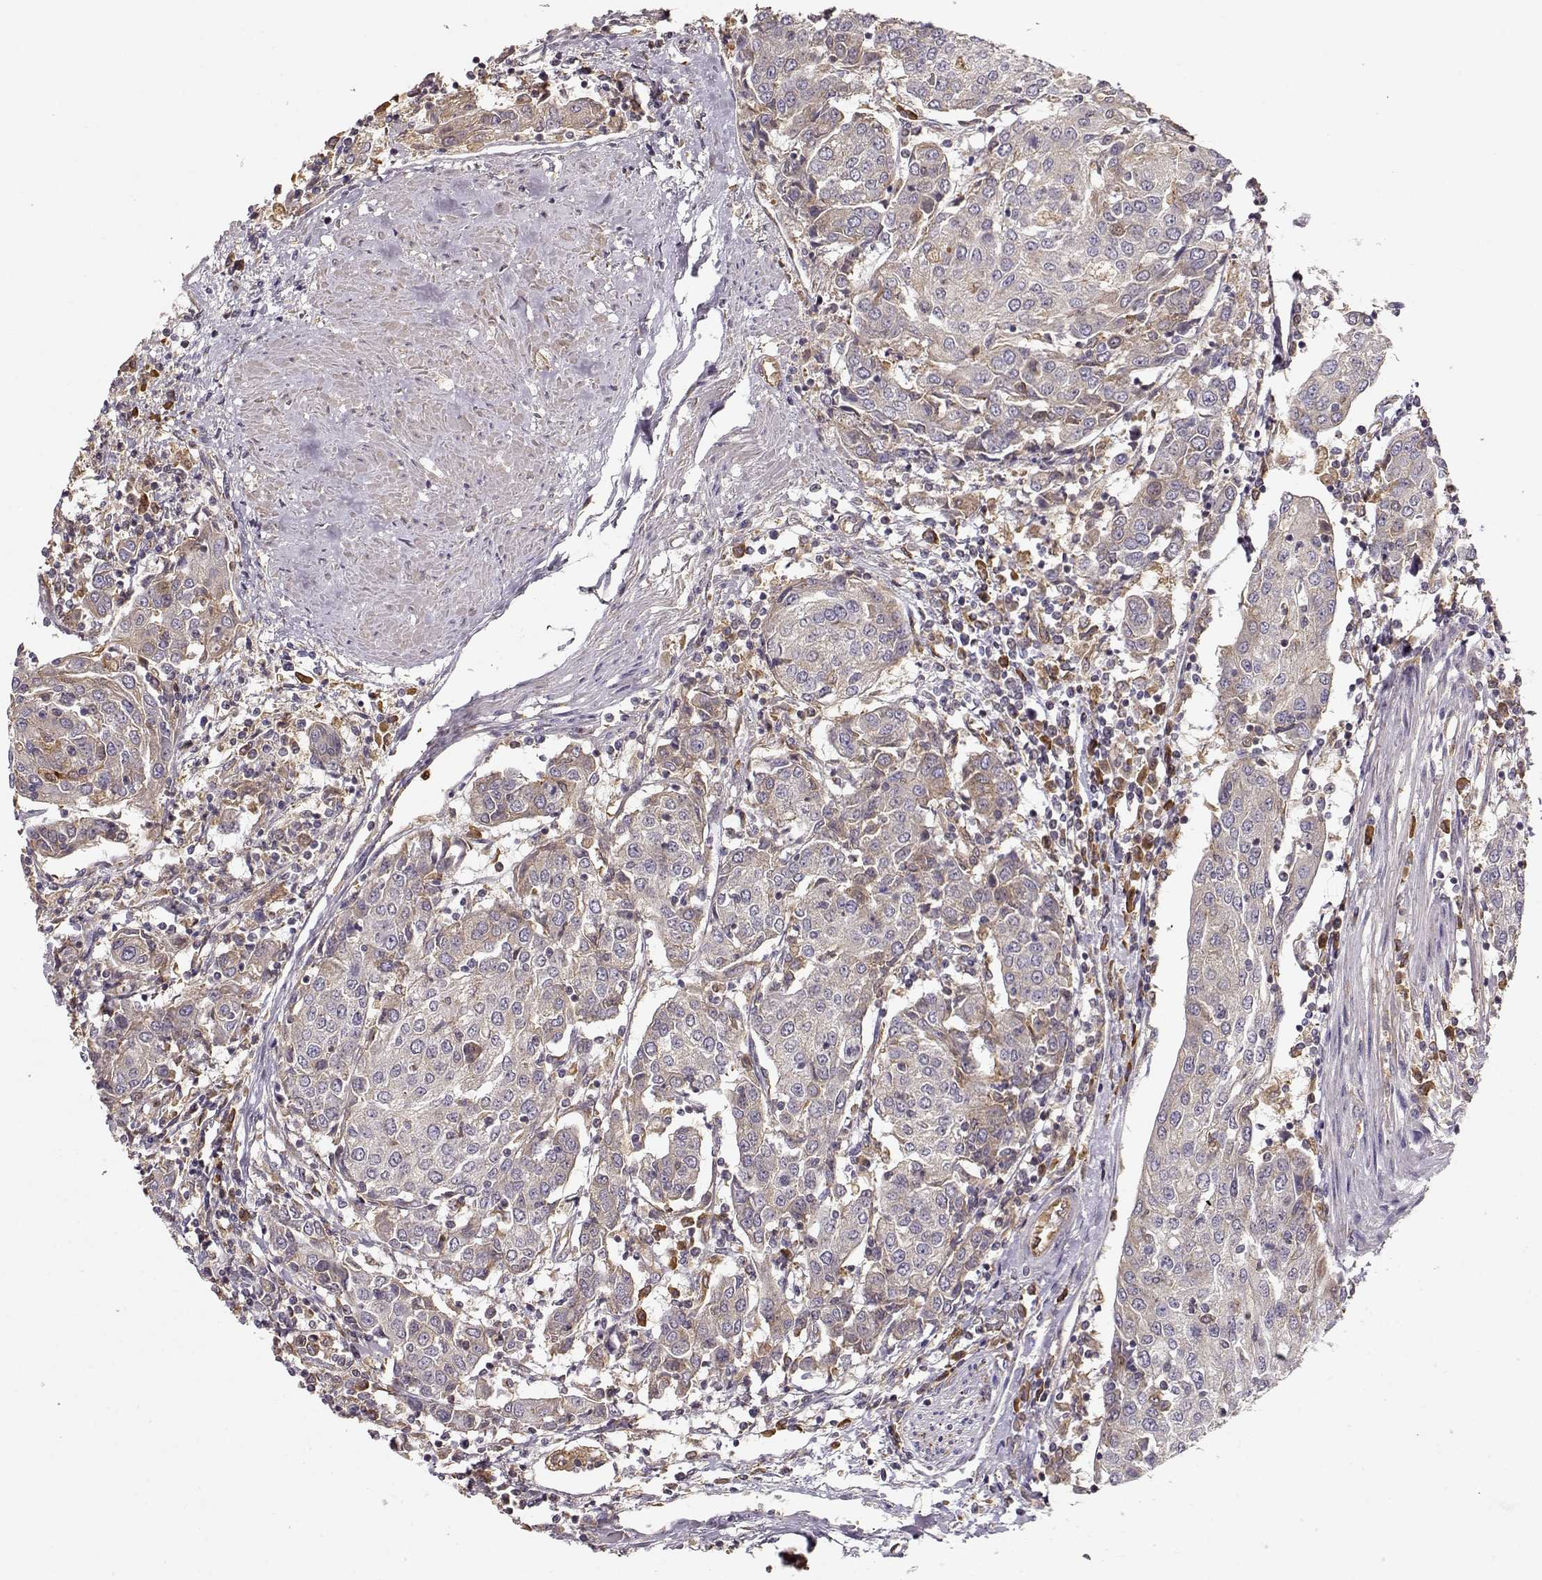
{"staining": {"intensity": "weak", "quantity": ">75%", "location": "cytoplasmic/membranous"}, "tissue": "urothelial cancer", "cell_type": "Tumor cells", "image_type": "cancer", "snomed": [{"axis": "morphology", "description": "Urothelial carcinoma, High grade"}, {"axis": "topography", "description": "Urinary bladder"}], "caption": "An image of human high-grade urothelial carcinoma stained for a protein exhibits weak cytoplasmic/membranous brown staining in tumor cells.", "gene": "ARHGEF2", "patient": {"sex": "female", "age": 85}}